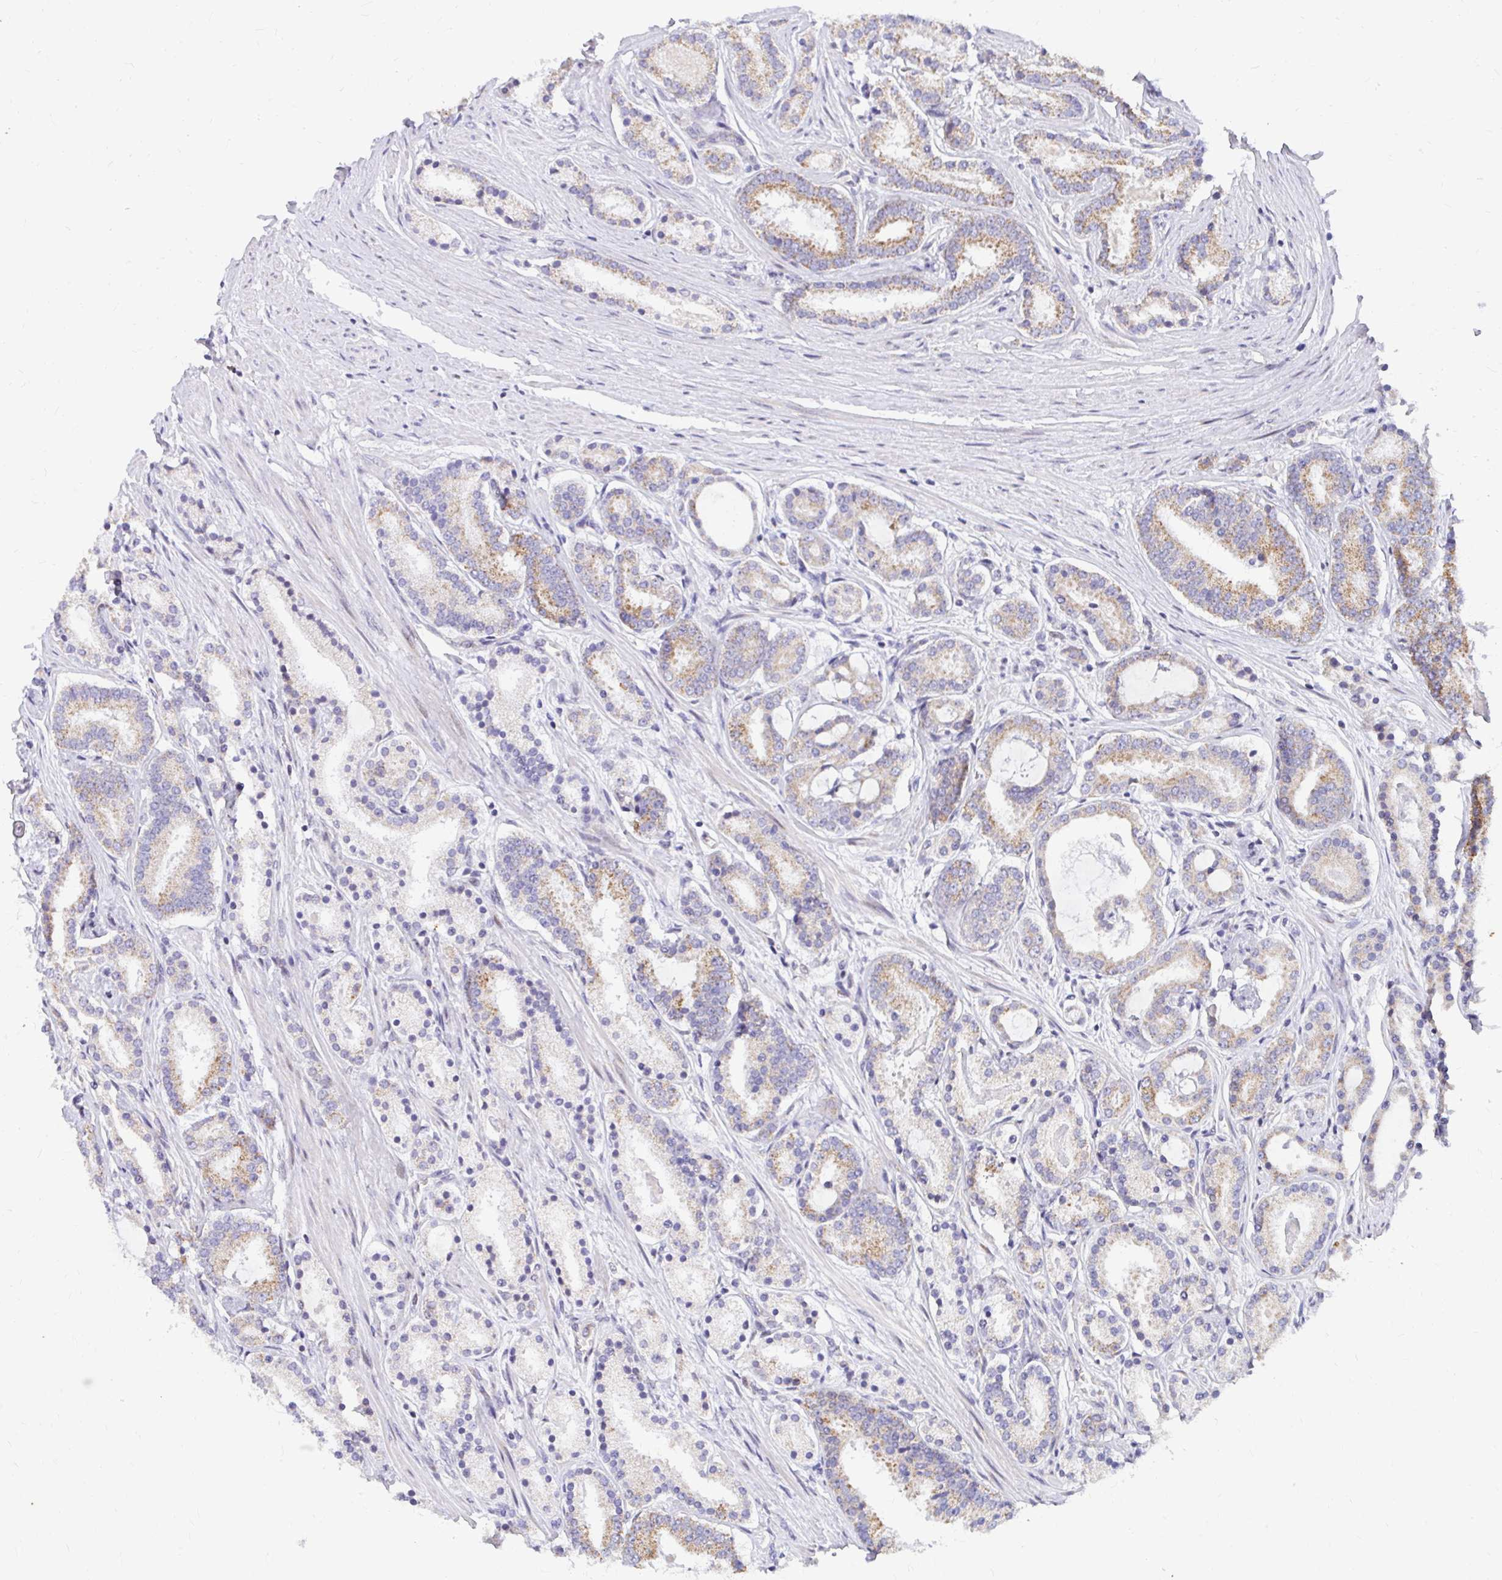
{"staining": {"intensity": "moderate", "quantity": "25%-75%", "location": "cytoplasmic/membranous"}, "tissue": "prostate cancer", "cell_type": "Tumor cells", "image_type": "cancer", "snomed": [{"axis": "morphology", "description": "Adenocarcinoma, High grade"}, {"axis": "topography", "description": "Prostate"}], "caption": "Protein analysis of prostate cancer (high-grade adenocarcinoma) tissue exhibits moderate cytoplasmic/membranous expression in about 25%-75% of tumor cells. The staining is performed using DAB (3,3'-diaminobenzidine) brown chromogen to label protein expression. The nuclei are counter-stained blue using hematoxylin.", "gene": "EXOC5", "patient": {"sex": "male", "age": 63}}